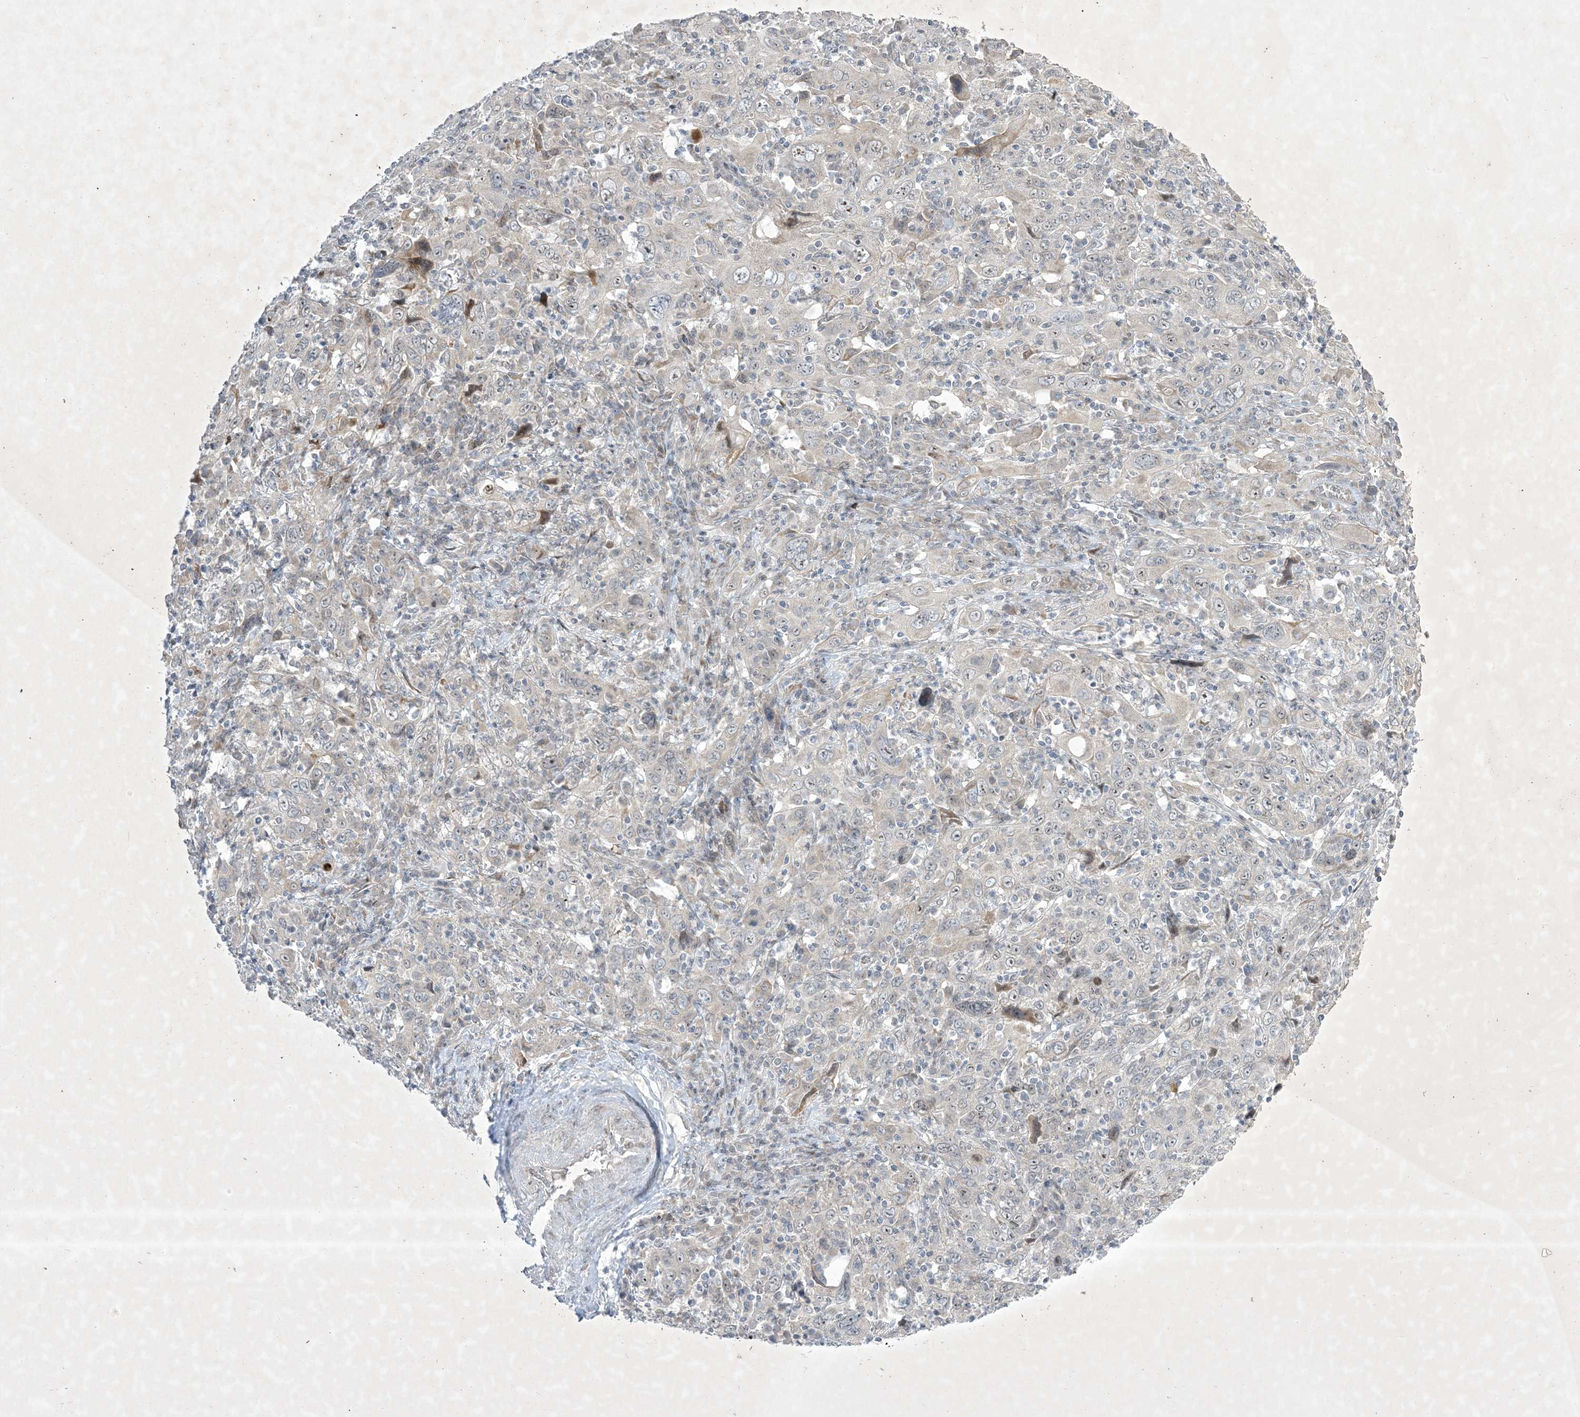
{"staining": {"intensity": "weak", "quantity": "<25%", "location": "nuclear"}, "tissue": "cervical cancer", "cell_type": "Tumor cells", "image_type": "cancer", "snomed": [{"axis": "morphology", "description": "Squamous cell carcinoma, NOS"}, {"axis": "topography", "description": "Cervix"}], "caption": "Tumor cells show no significant positivity in cervical cancer (squamous cell carcinoma).", "gene": "SOGA3", "patient": {"sex": "female", "age": 46}}